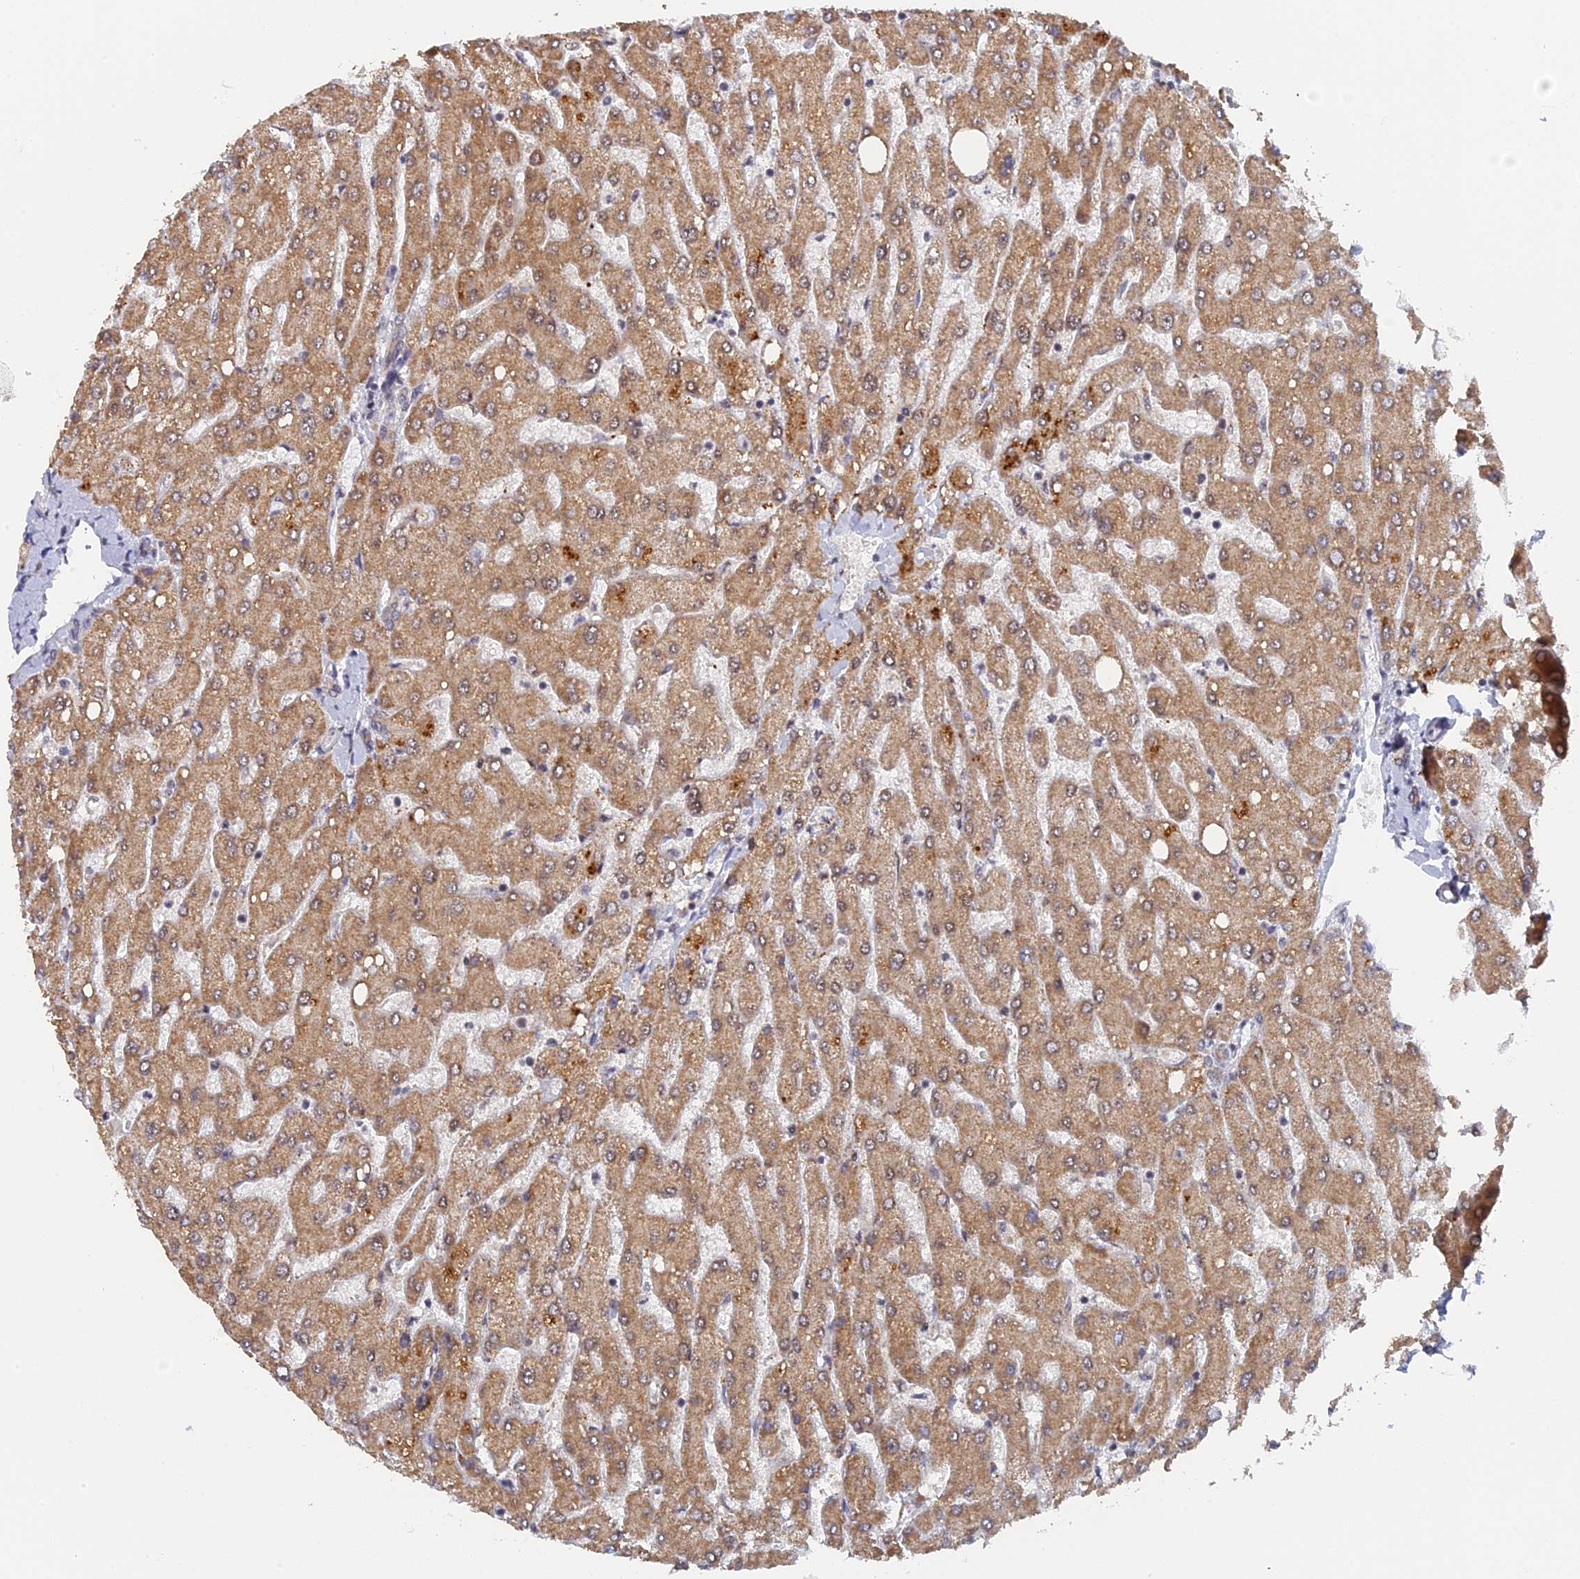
{"staining": {"intensity": "negative", "quantity": "none", "location": "none"}, "tissue": "liver", "cell_type": "Cholangiocytes", "image_type": "normal", "snomed": [{"axis": "morphology", "description": "Normal tissue, NOS"}, {"axis": "topography", "description": "Liver"}], "caption": "Immunohistochemistry of normal liver reveals no positivity in cholangiocytes. The staining is performed using DAB (3,3'-diaminobenzidine) brown chromogen with nuclei counter-stained in using hematoxylin.", "gene": "MIGA2", "patient": {"sex": "male", "age": 55}}